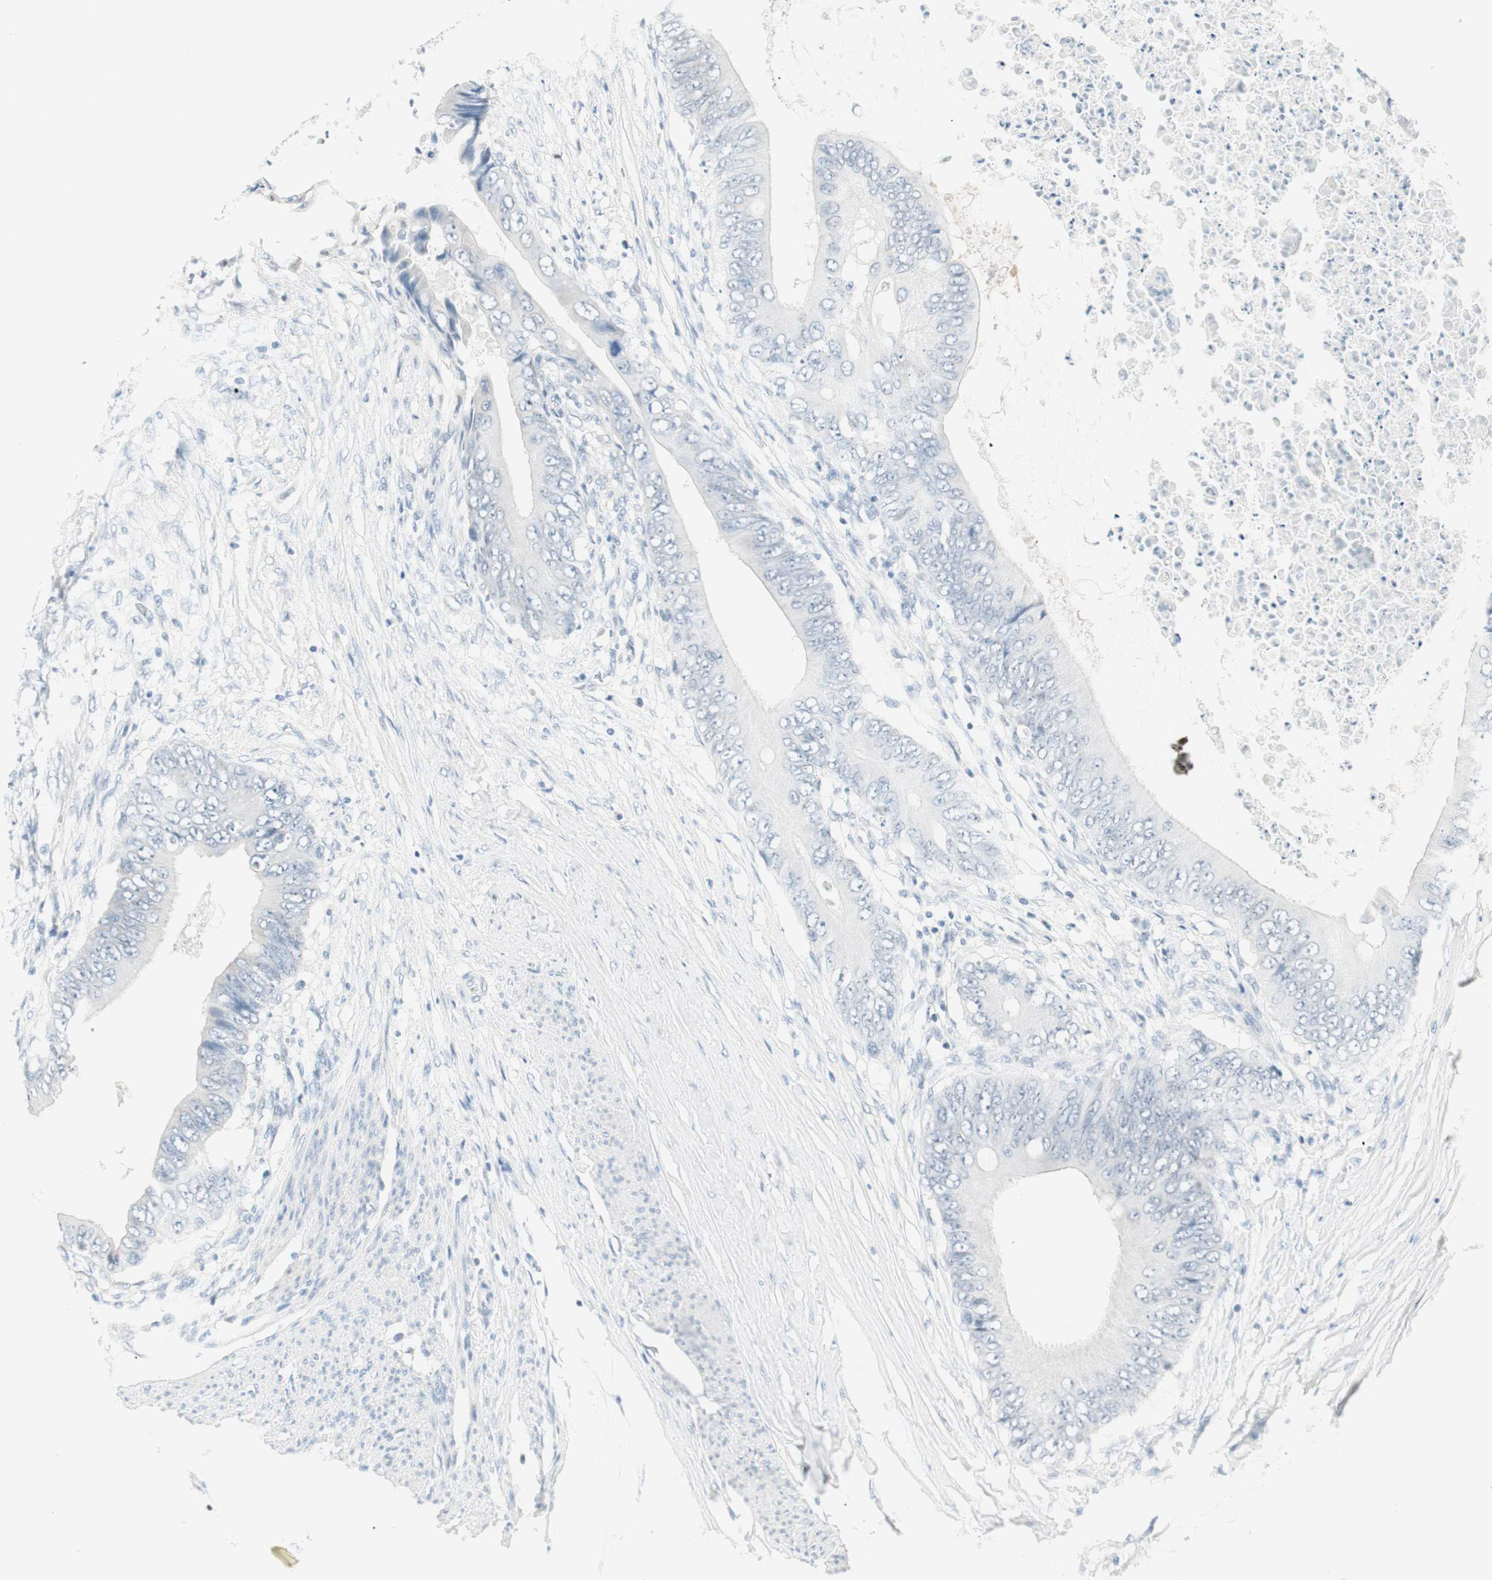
{"staining": {"intensity": "negative", "quantity": "none", "location": "none"}, "tissue": "colorectal cancer", "cell_type": "Tumor cells", "image_type": "cancer", "snomed": [{"axis": "morphology", "description": "Normal tissue, NOS"}, {"axis": "morphology", "description": "Adenocarcinoma, NOS"}, {"axis": "topography", "description": "Rectum"}, {"axis": "topography", "description": "Peripheral nerve tissue"}], "caption": "The IHC photomicrograph has no significant staining in tumor cells of colorectal cancer (adenocarcinoma) tissue.", "gene": "HOXB13", "patient": {"sex": "female", "age": 77}}